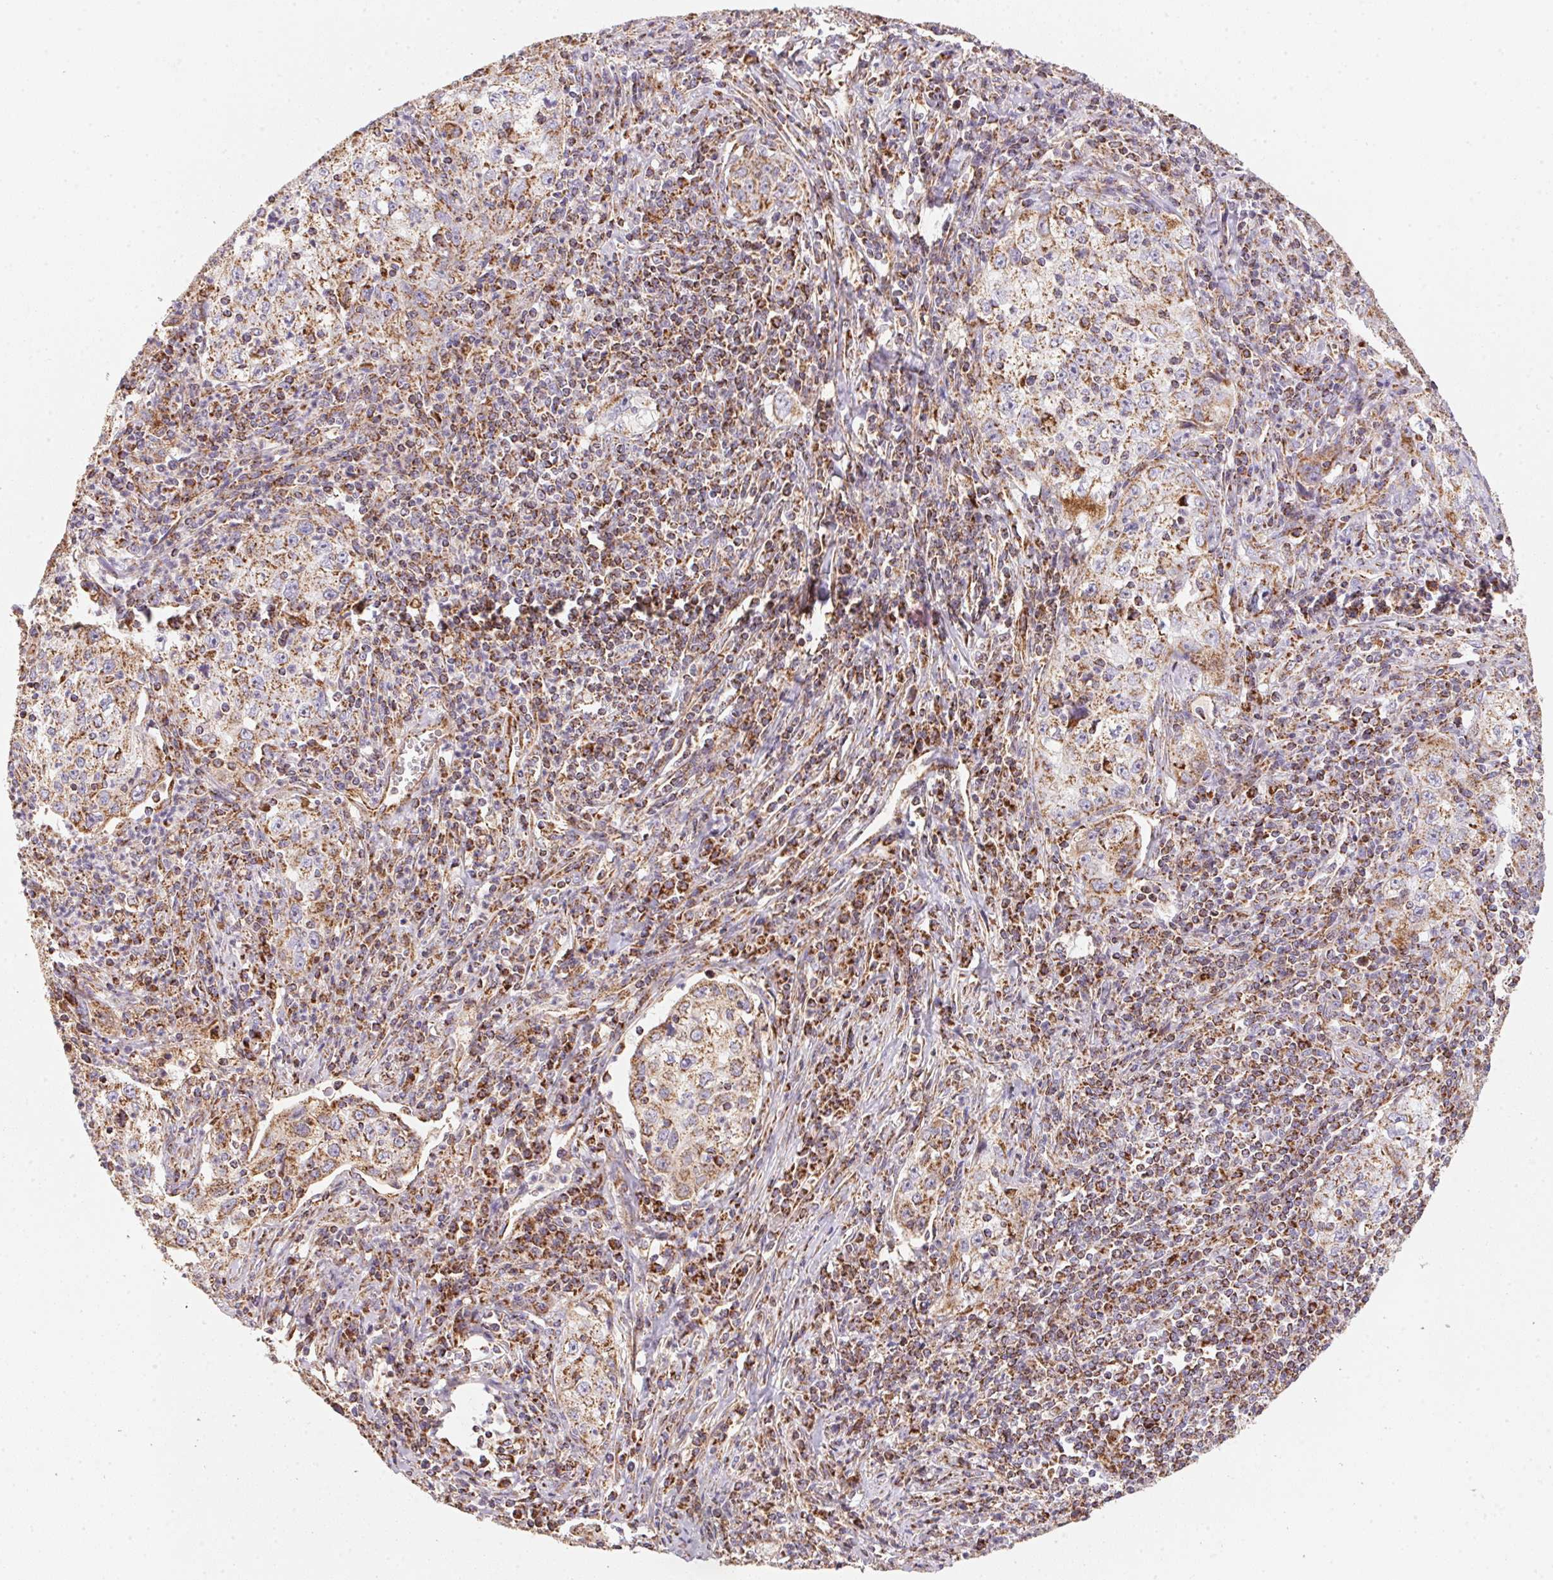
{"staining": {"intensity": "moderate", "quantity": ">75%", "location": "cytoplasmic/membranous"}, "tissue": "lung cancer", "cell_type": "Tumor cells", "image_type": "cancer", "snomed": [{"axis": "morphology", "description": "Squamous cell carcinoma, NOS"}, {"axis": "topography", "description": "Lung"}], "caption": "Tumor cells display moderate cytoplasmic/membranous expression in about >75% of cells in squamous cell carcinoma (lung).", "gene": "NDUFS2", "patient": {"sex": "male", "age": 71}}